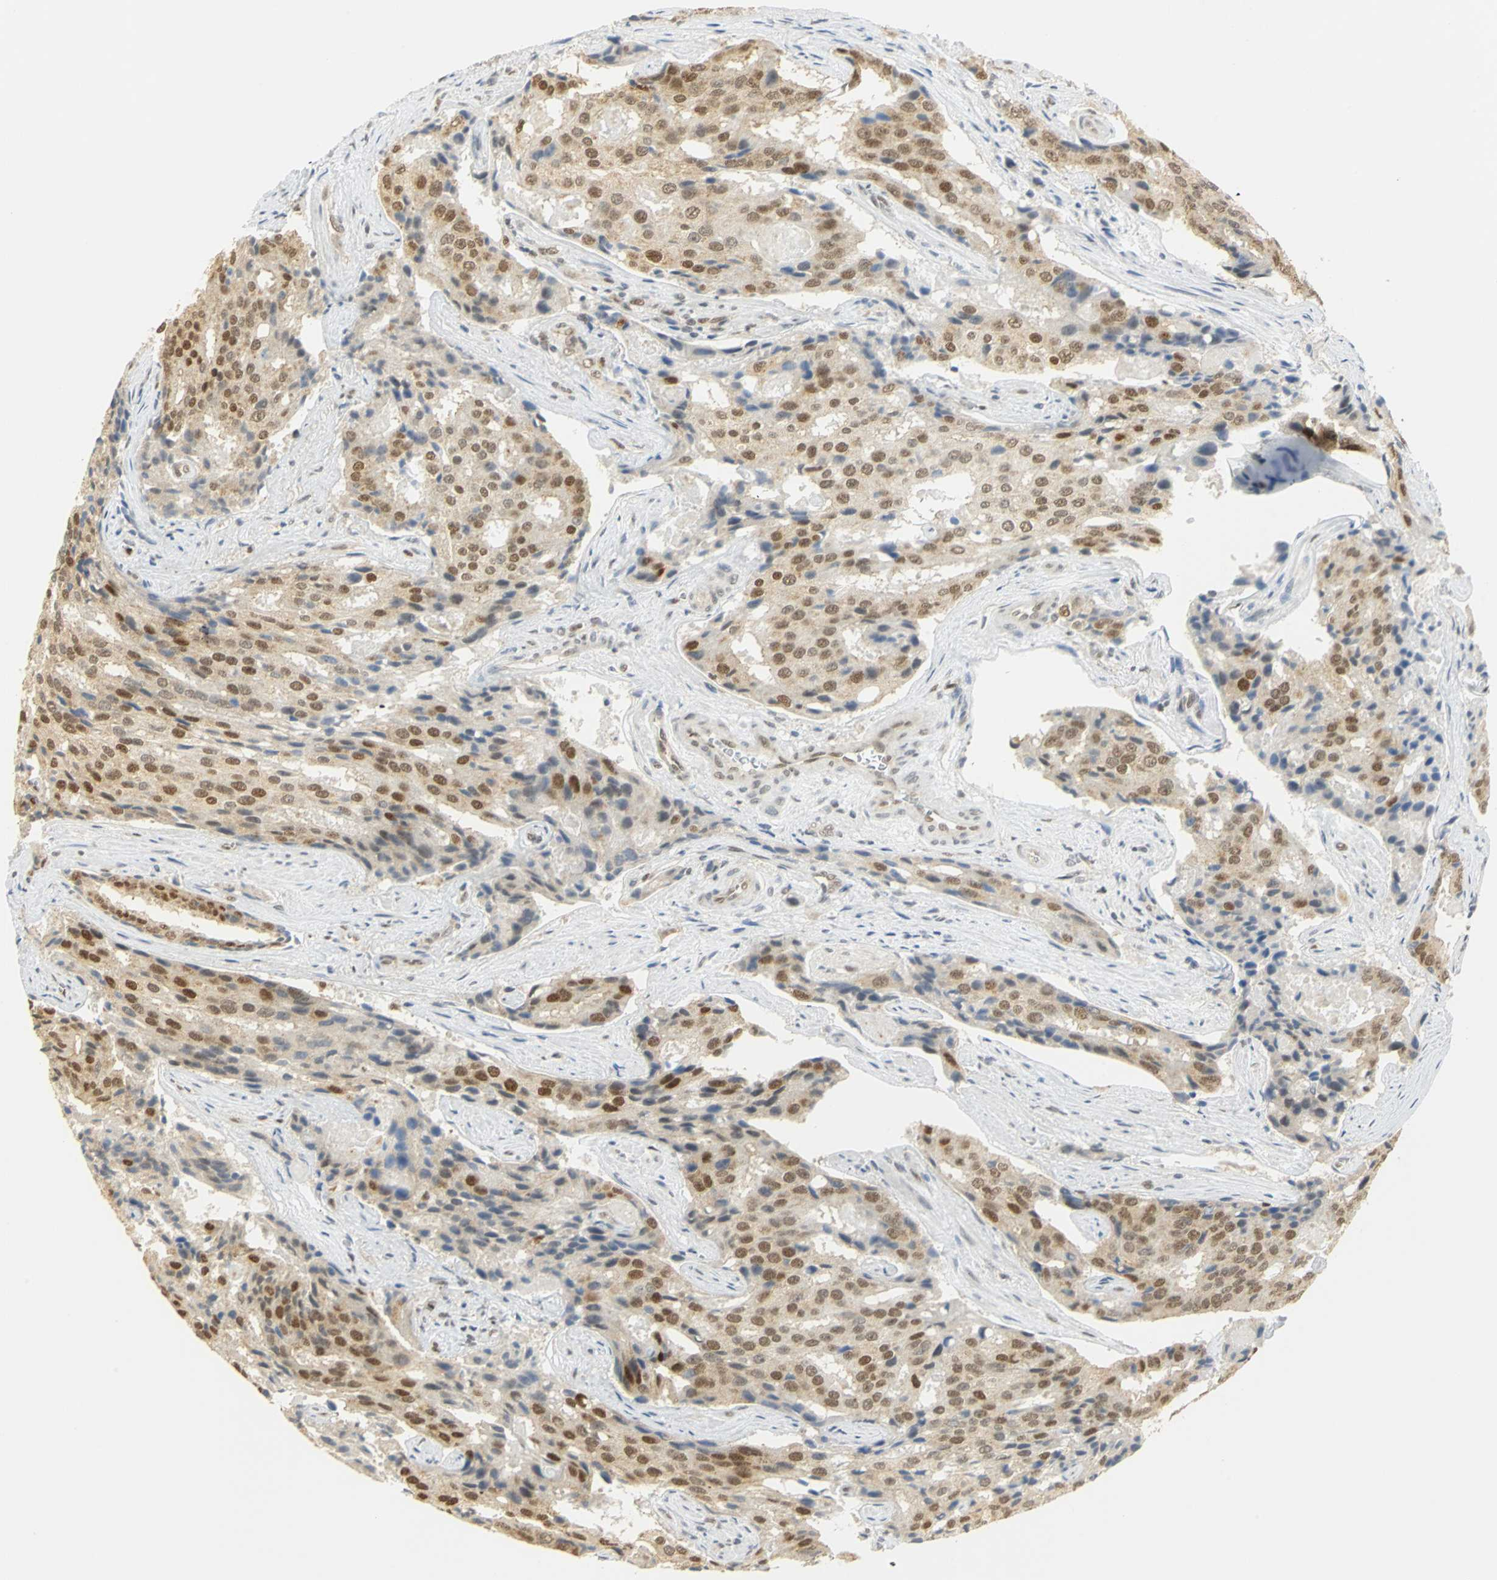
{"staining": {"intensity": "moderate", "quantity": "25%-75%", "location": "cytoplasmic/membranous,nuclear"}, "tissue": "prostate cancer", "cell_type": "Tumor cells", "image_type": "cancer", "snomed": [{"axis": "morphology", "description": "Adenocarcinoma, High grade"}, {"axis": "topography", "description": "Prostate"}], "caption": "This photomicrograph demonstrates IHC staining of adenocarcinoma (high-grade) (prostate), with medium moderate cytoplasmic/membranous and nuclear expression in approximately 25%-75% of tumor cells.", "gene": "DDX5", "patient": {"sex": "male", "age": 58}}